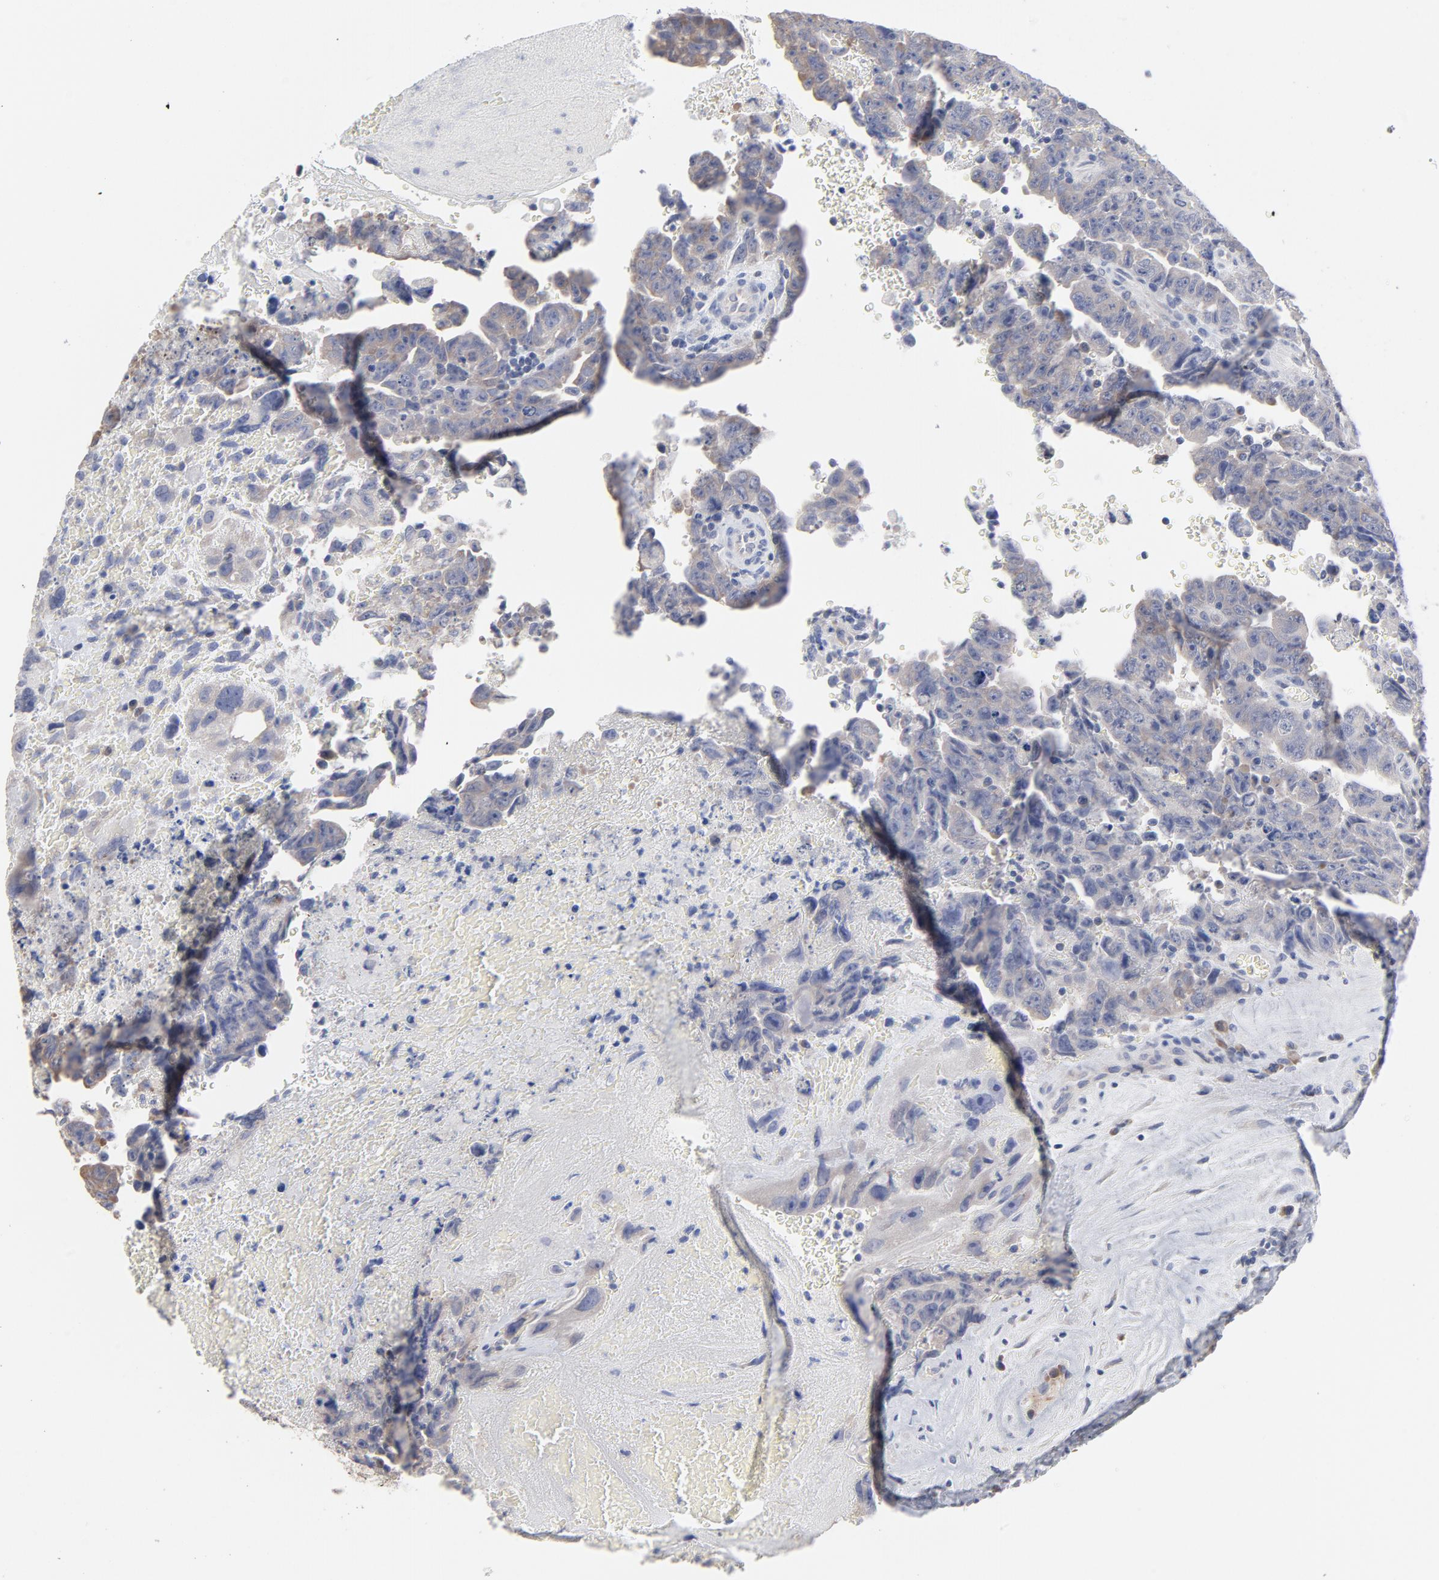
{"staining": {"intensity": "moderate", "quantity": ">75%", "location": "cytoplasmic/membranous"}, "tissue": "testis cancer", "cell_type": "Tumor cells", "image_type": "cancer", "snomed": [{"axis": "morphology", "description": "Carcinoma, Embryonal, NOS"}, {"axis": "topography", "description": "Testis"}], "caption": "Embryonal carcinoma (testis) stained with a brown dye demonstrates moderate cytoplasmic/membranous positive expression in about >75% of tumor cells.", "gene": "CPE", "patient": {"sex": "male", "age": 28}}